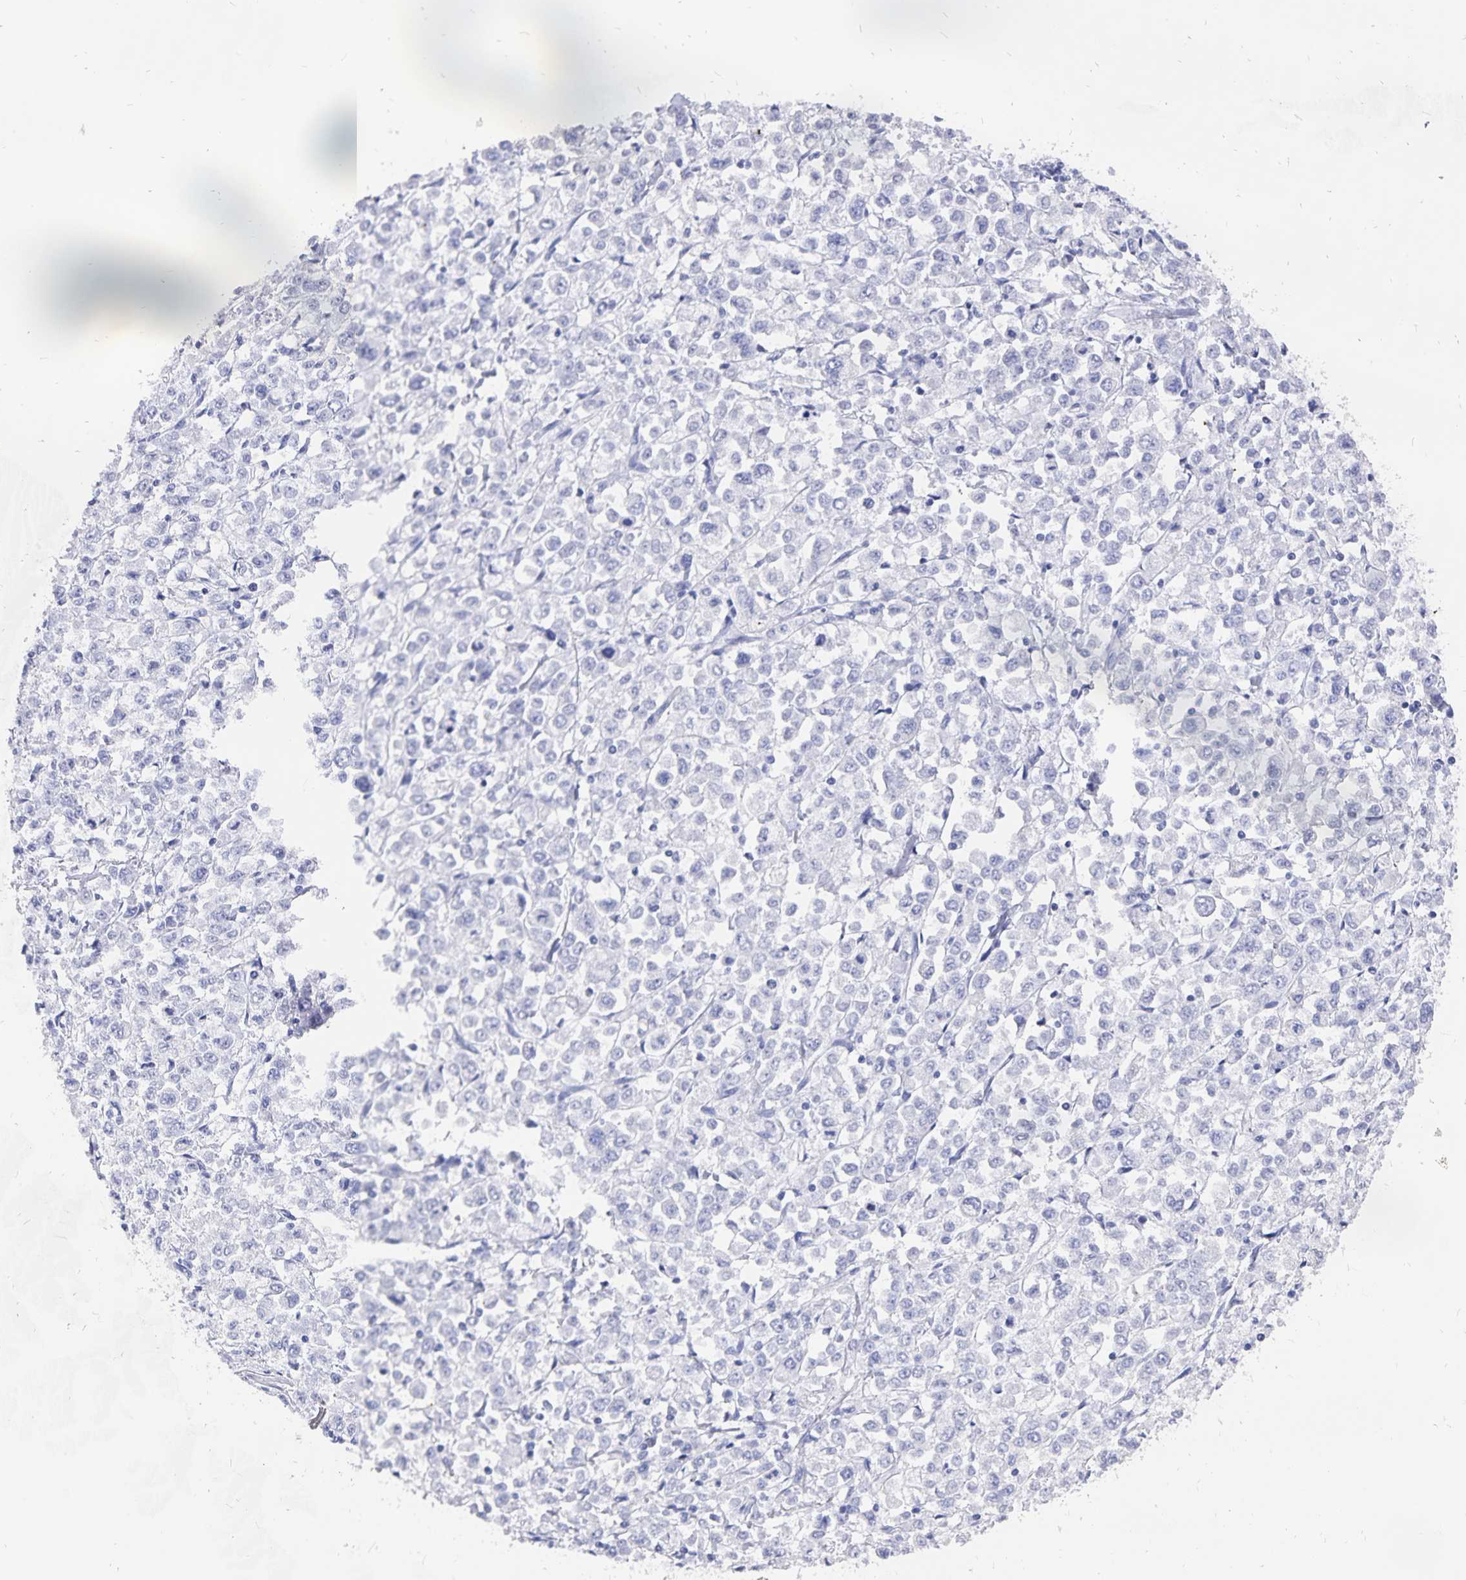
{"staining": {"intensity": "negative", "quantity": "none", "location": "none"}, "tissue": "stomach cancer", "cell_type": "Tumor cells", "image_type": "cancer", "snomed": [{"axis": "morphology", "description": "Adenocarcinoma, NOS"}, {"axis": "topography", "description": "Stomach, upper"}], "caption": "This is an immunohistochemistry (IHC) micrograph of human adenocarcinoma (stomach). There is no positivity in tumor cells.", "gene": "ADH1A", "patient": {"sex": "male", "age": 70}}